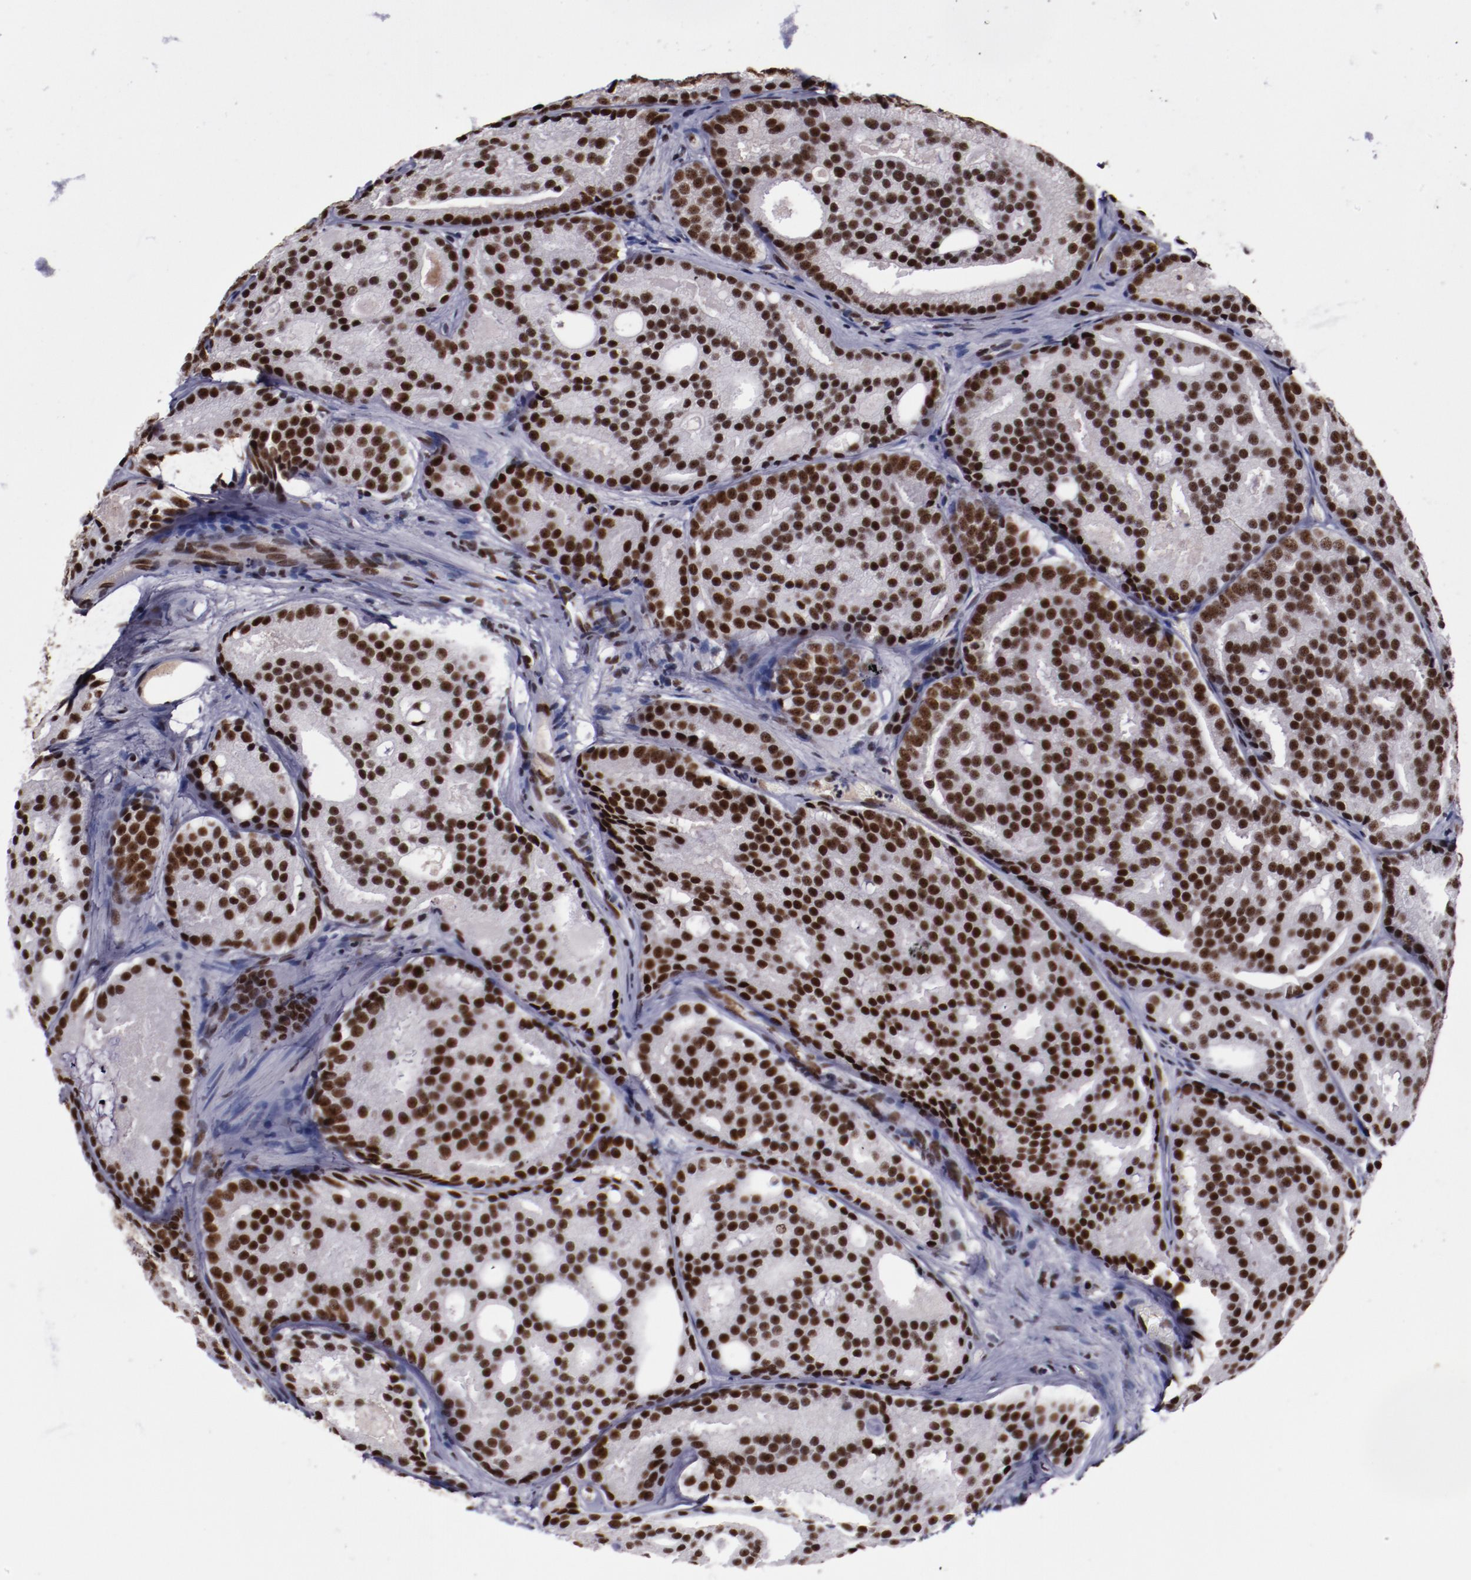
{"staining": {"intensity": "strong", "quantity": ">75%", "location": "nuclear"}, "tissue": "prostate cancer", "cell_type": "Tumor cells", "image_type": "cancer", "snomed": [{"axis": "morphology", "description": "Adenocarcinoma, High grade"}, {"axis": "topography", "description": "Prostate"}], "caption": "Tumor cells exhibit high levels of strong nuclear positivity in approximately >75% of cells in human prostate high-grade adenocarcinoma.", "gene": "ERH", "patient": {"sex": "male", "age": 64}}